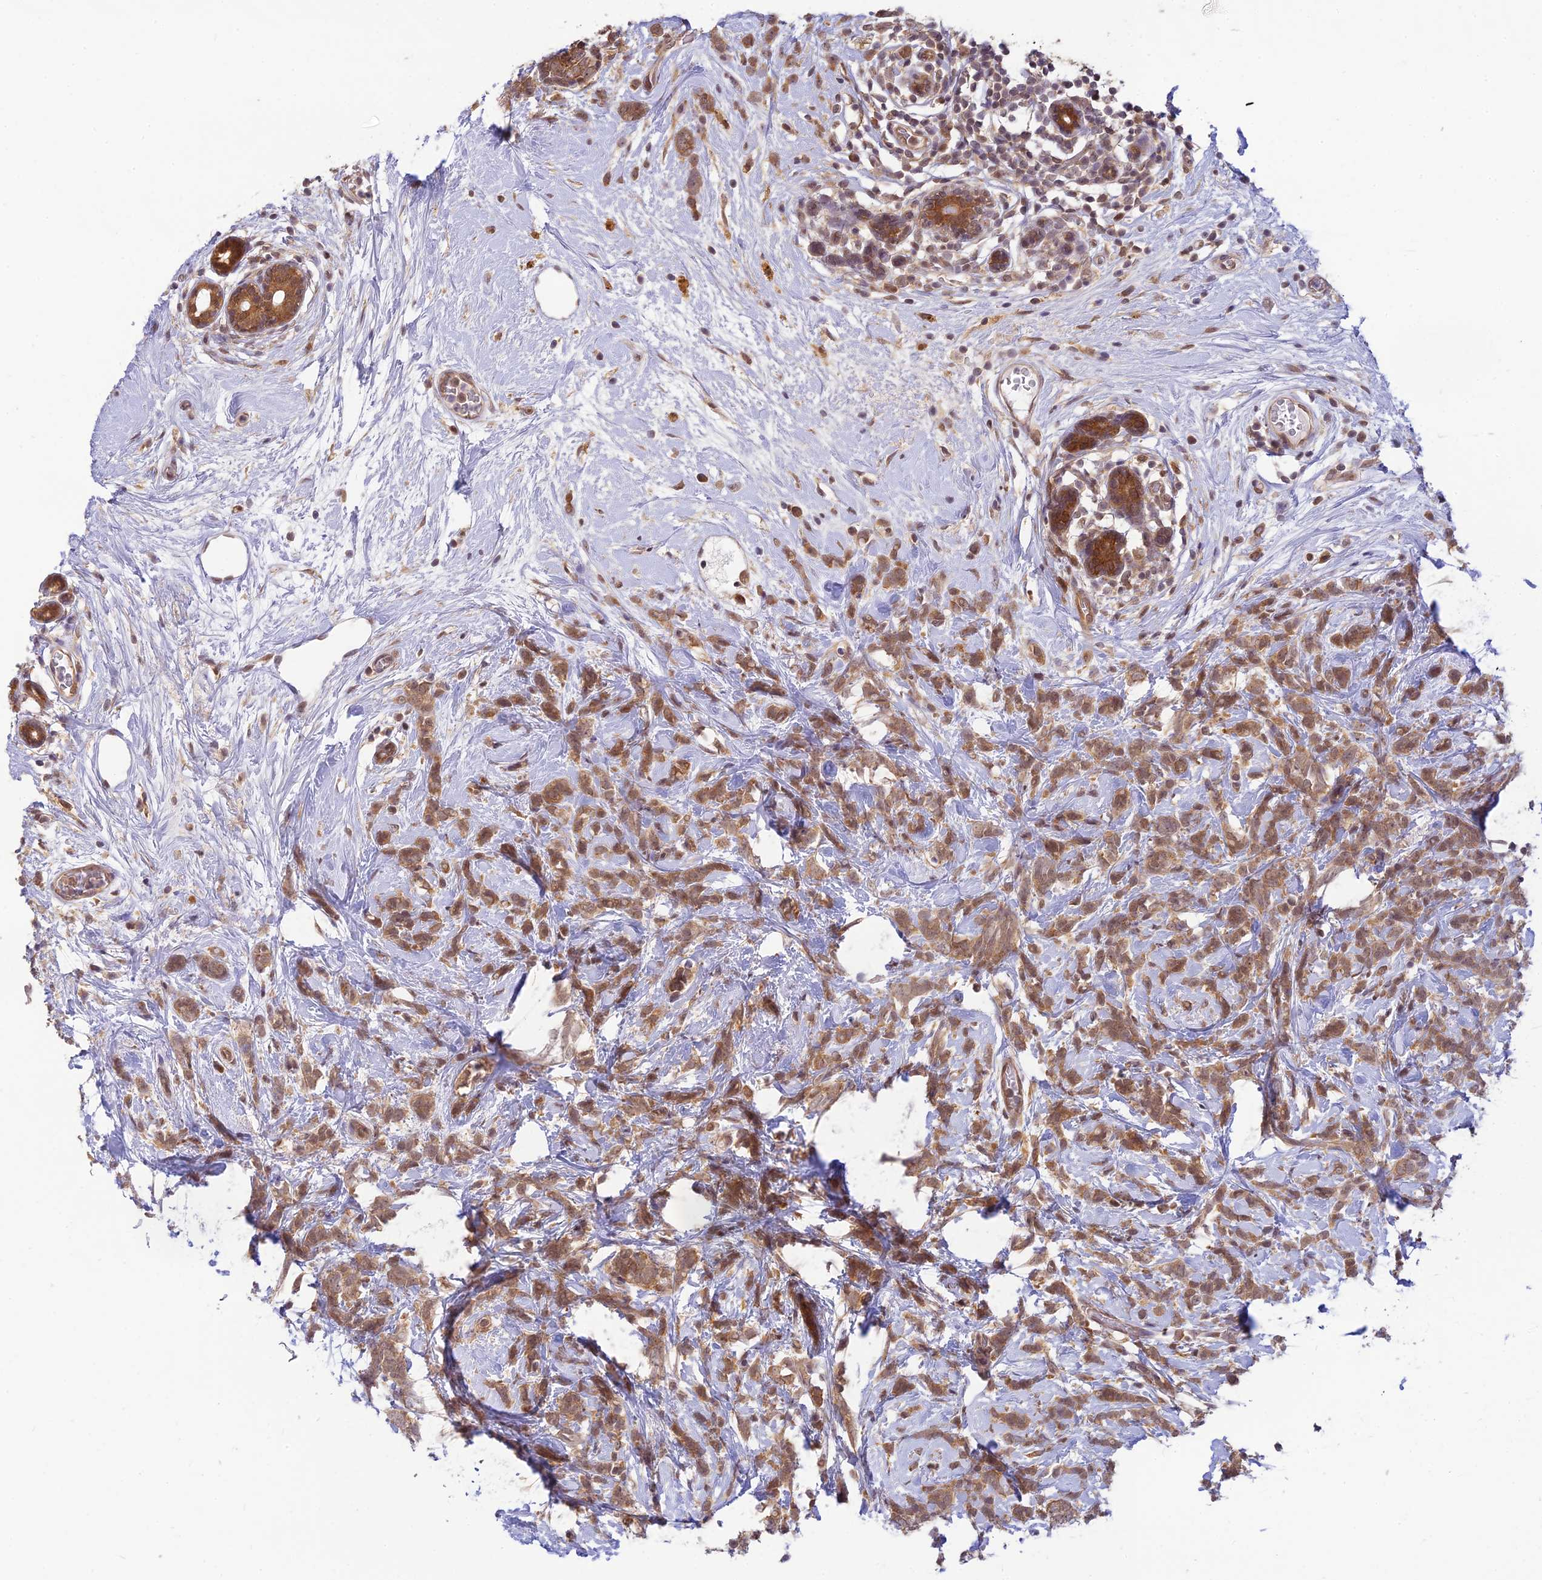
{"staining": {"intensity": "moderate", "quantity": ">75%", "location": "cytoplasmic/membranous,nuclear"}, "tissue": "breast cancer", "cell_type": "Tumor cells", "image_type": "cancer", "snomed": [{"axis": "morphology", "description": "Lobular carcinoma"}, {"axis": "topography", "description": "Breast"}], "caption": "High-magnification brightfield microscopy of breast lobular carcinoma stained with DAB (brown) and counterstained with hematoxylin (blue). tumor cells exhibit moderate cytoplasmic/membranous and nuclear expression is identified in approximately>75% of cells.", "gene": "SKIC8", "patient": {"sex": "female", "age": 58}}